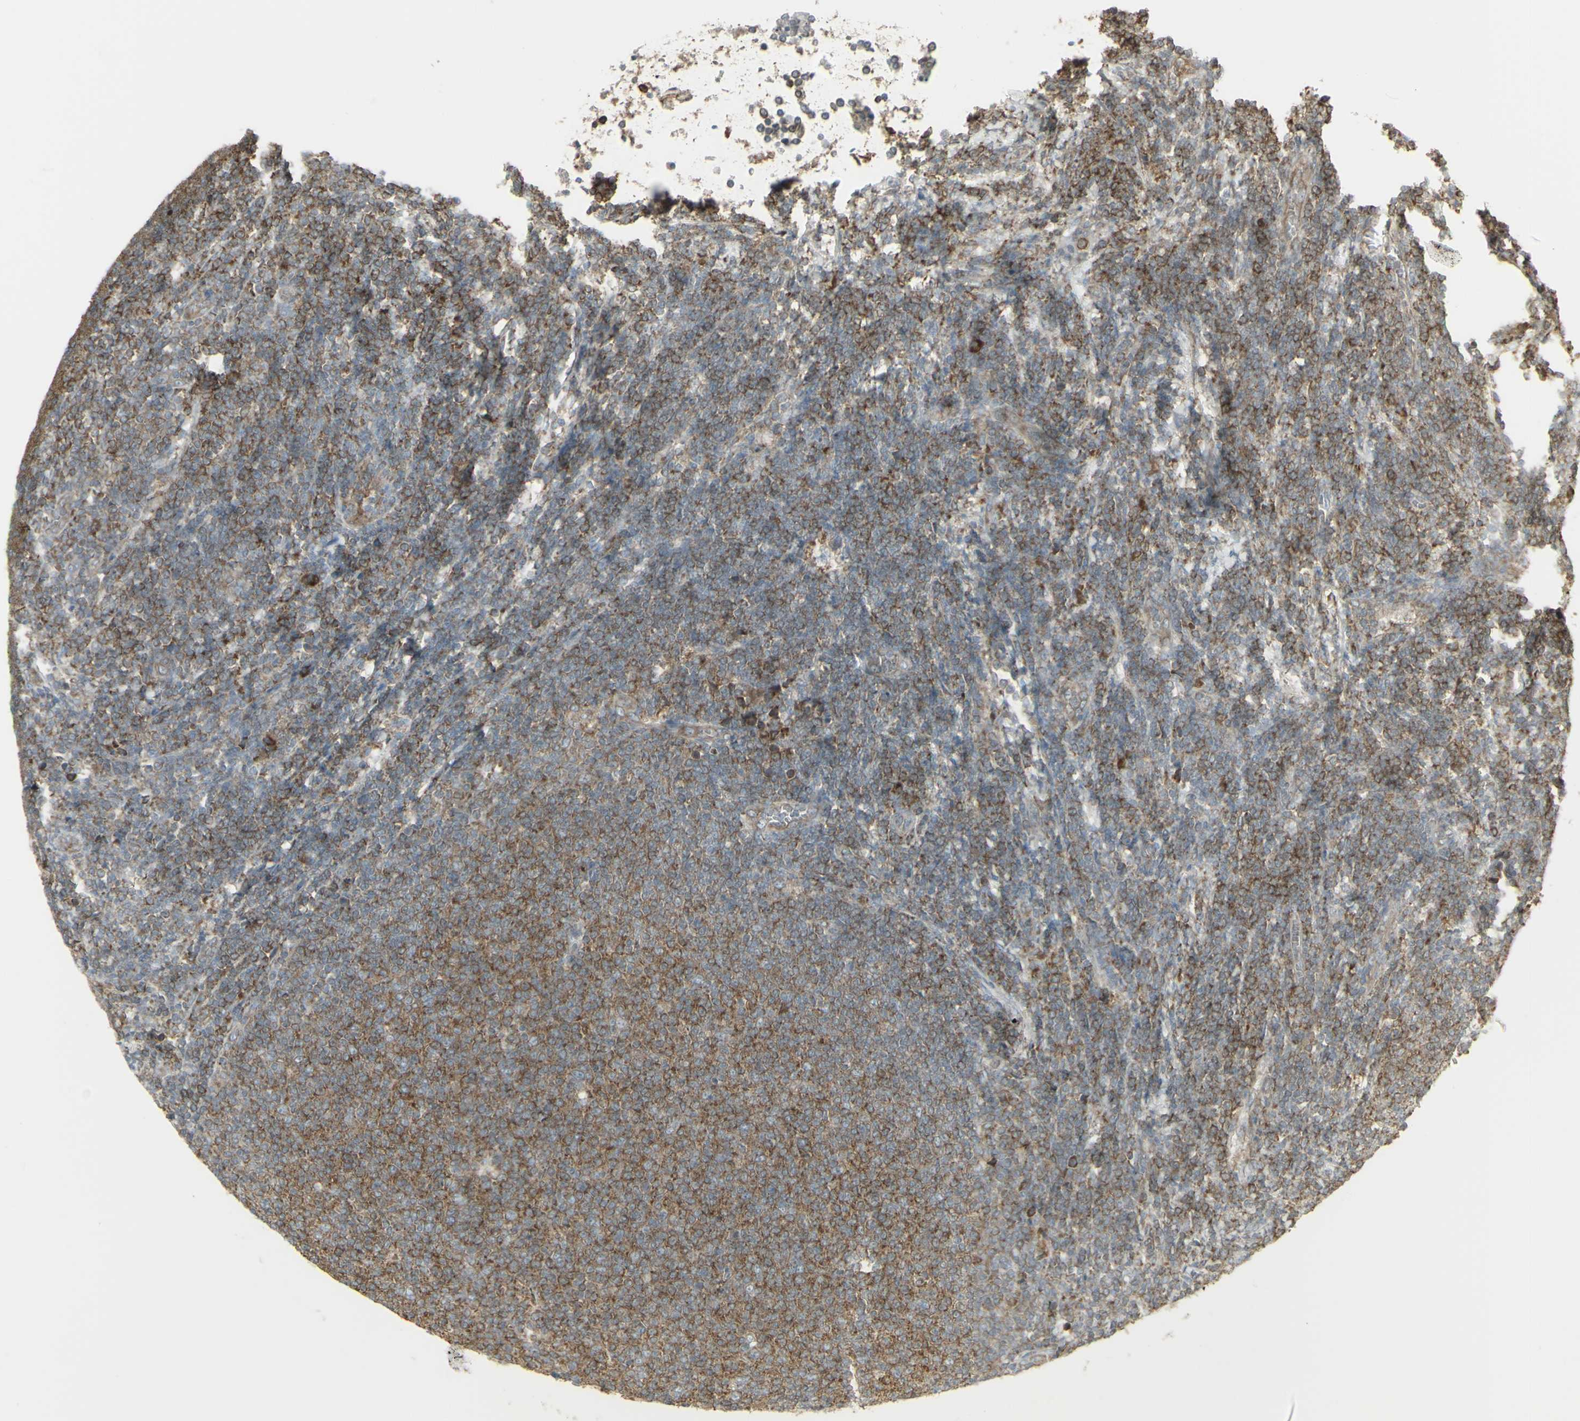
{"staining": {"intensity": "weak", "quantity": ">75%", "location": "cytoplasmic/membranous"}, "tissue": "lymphoma", "cell_type": "Tumor cells", "image_type": "cancer", "snomed": [{"axis": "morphology", "description": "Malignant lymphoma, non-Hodgkin's type, Low grade"}, {"axis": "topography", "description": "Lymph node"}], "caption": "Immunohistochemistry (IHC) (DAB (3,3'-diaminobenzidine)) staining of human lymphoma demonstrates weak cytoplasmic/membranous protein expression in about >75% of tumor cells. The staining was performed using DAB (3,3'-diaminobenzidine) to visualize the protein expression in brown, while the nuclei were stained in blue with hematoxylin (Magnification: 20x).", "gene": "FKBP3", "patient": {"sex": "male", "age": 66}}